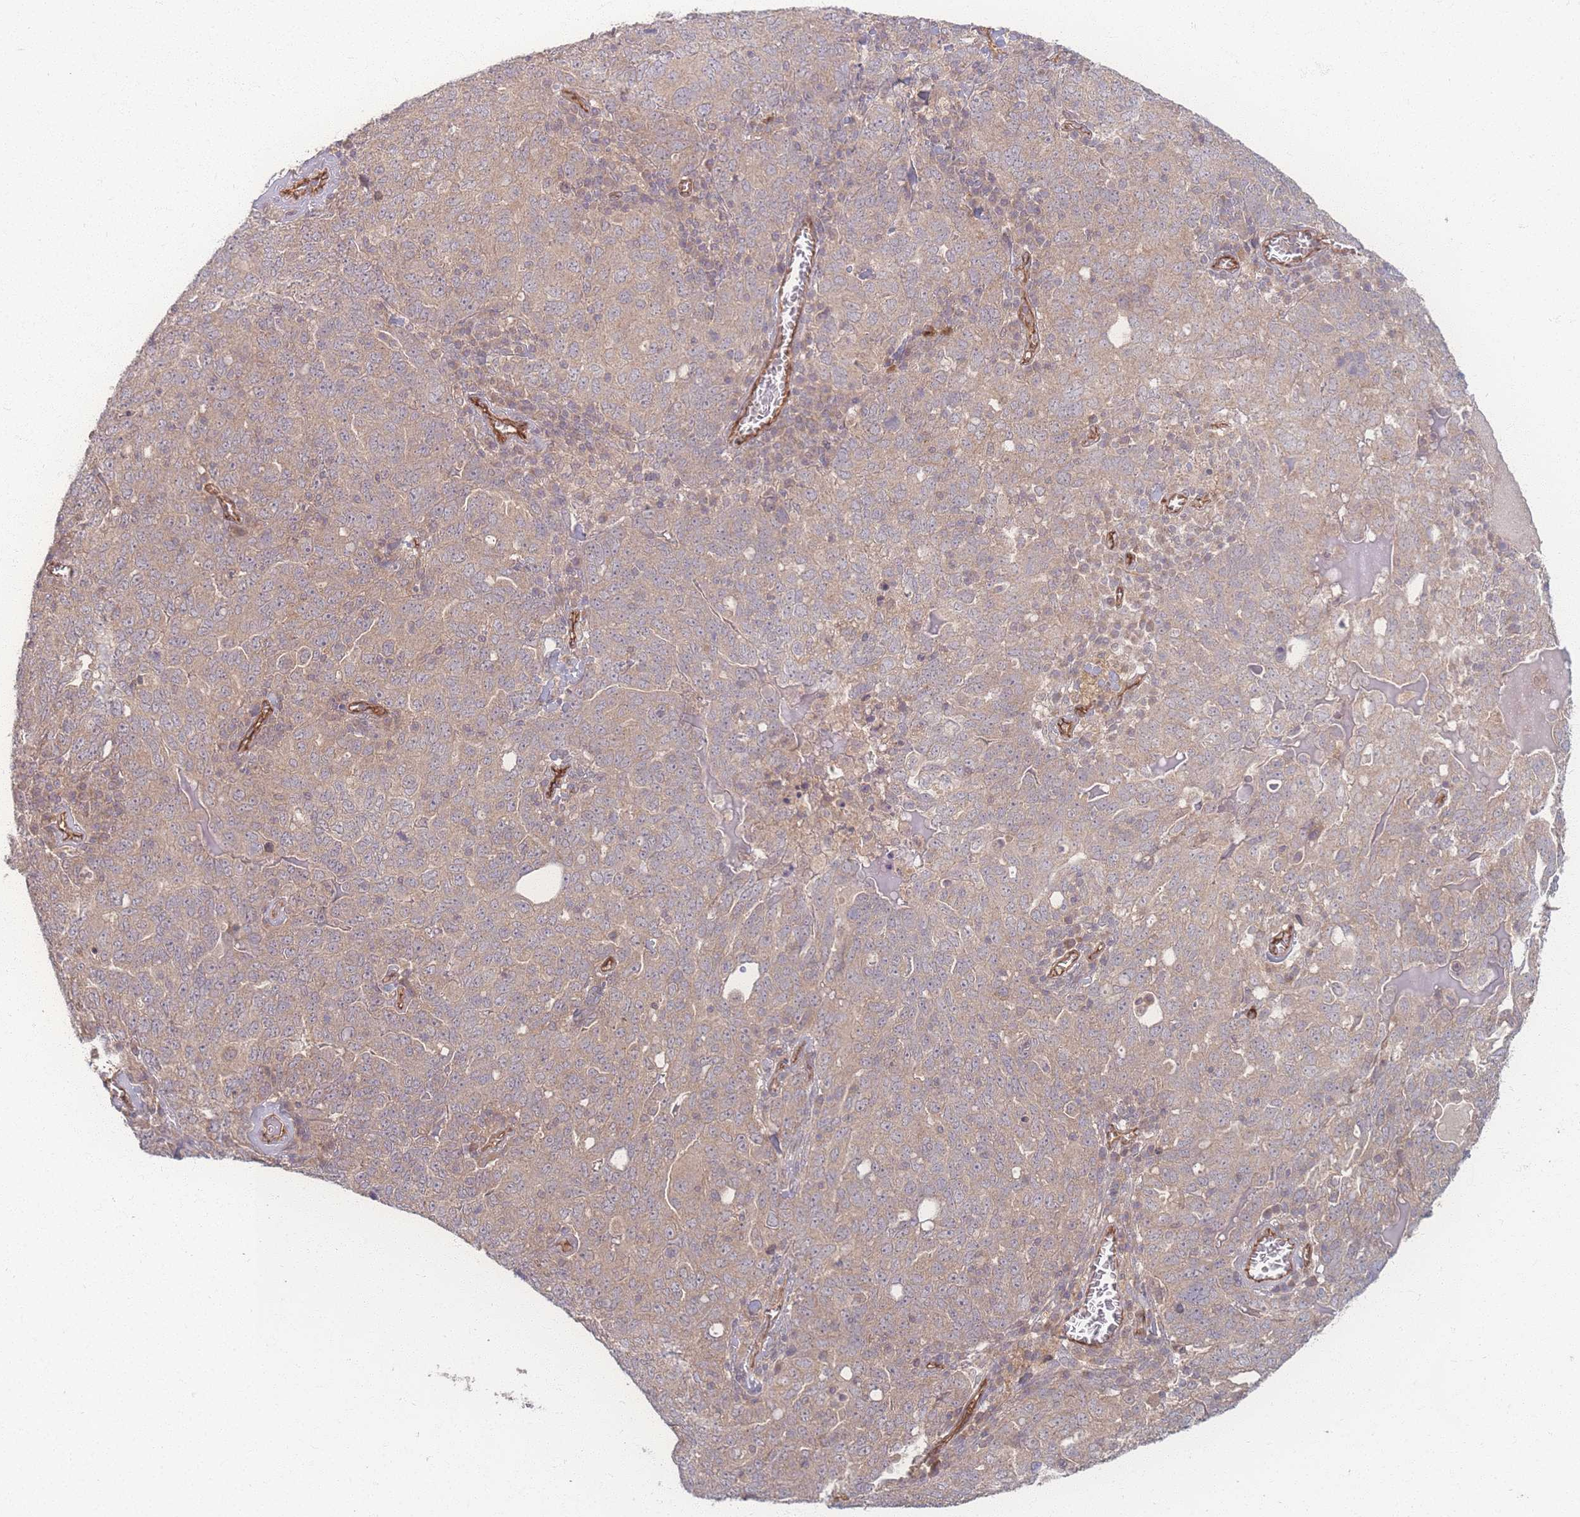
{"staining": {"intensity": "weak", "quantity": ">75%", "location": "cytoplasmic/membranous"}, "tissue": "ovarian cancer", "cell_type": "Tumor cells", "image_type": "cancer", "snomed": [{"axis": "morphology", "description": "Carcinoma, endometroid"}, {"axis": "topography", "description": "Ovary"}], "caption": "Immunohistochemistry image of ovarian cancer stained for a protein (brown), which demonstrates low levels of weak cytoplasmic/membranous positivity in approximately >75% of tumor cells.", "gene": "INSR", "patient": {"sex": "female", "age": 62}}